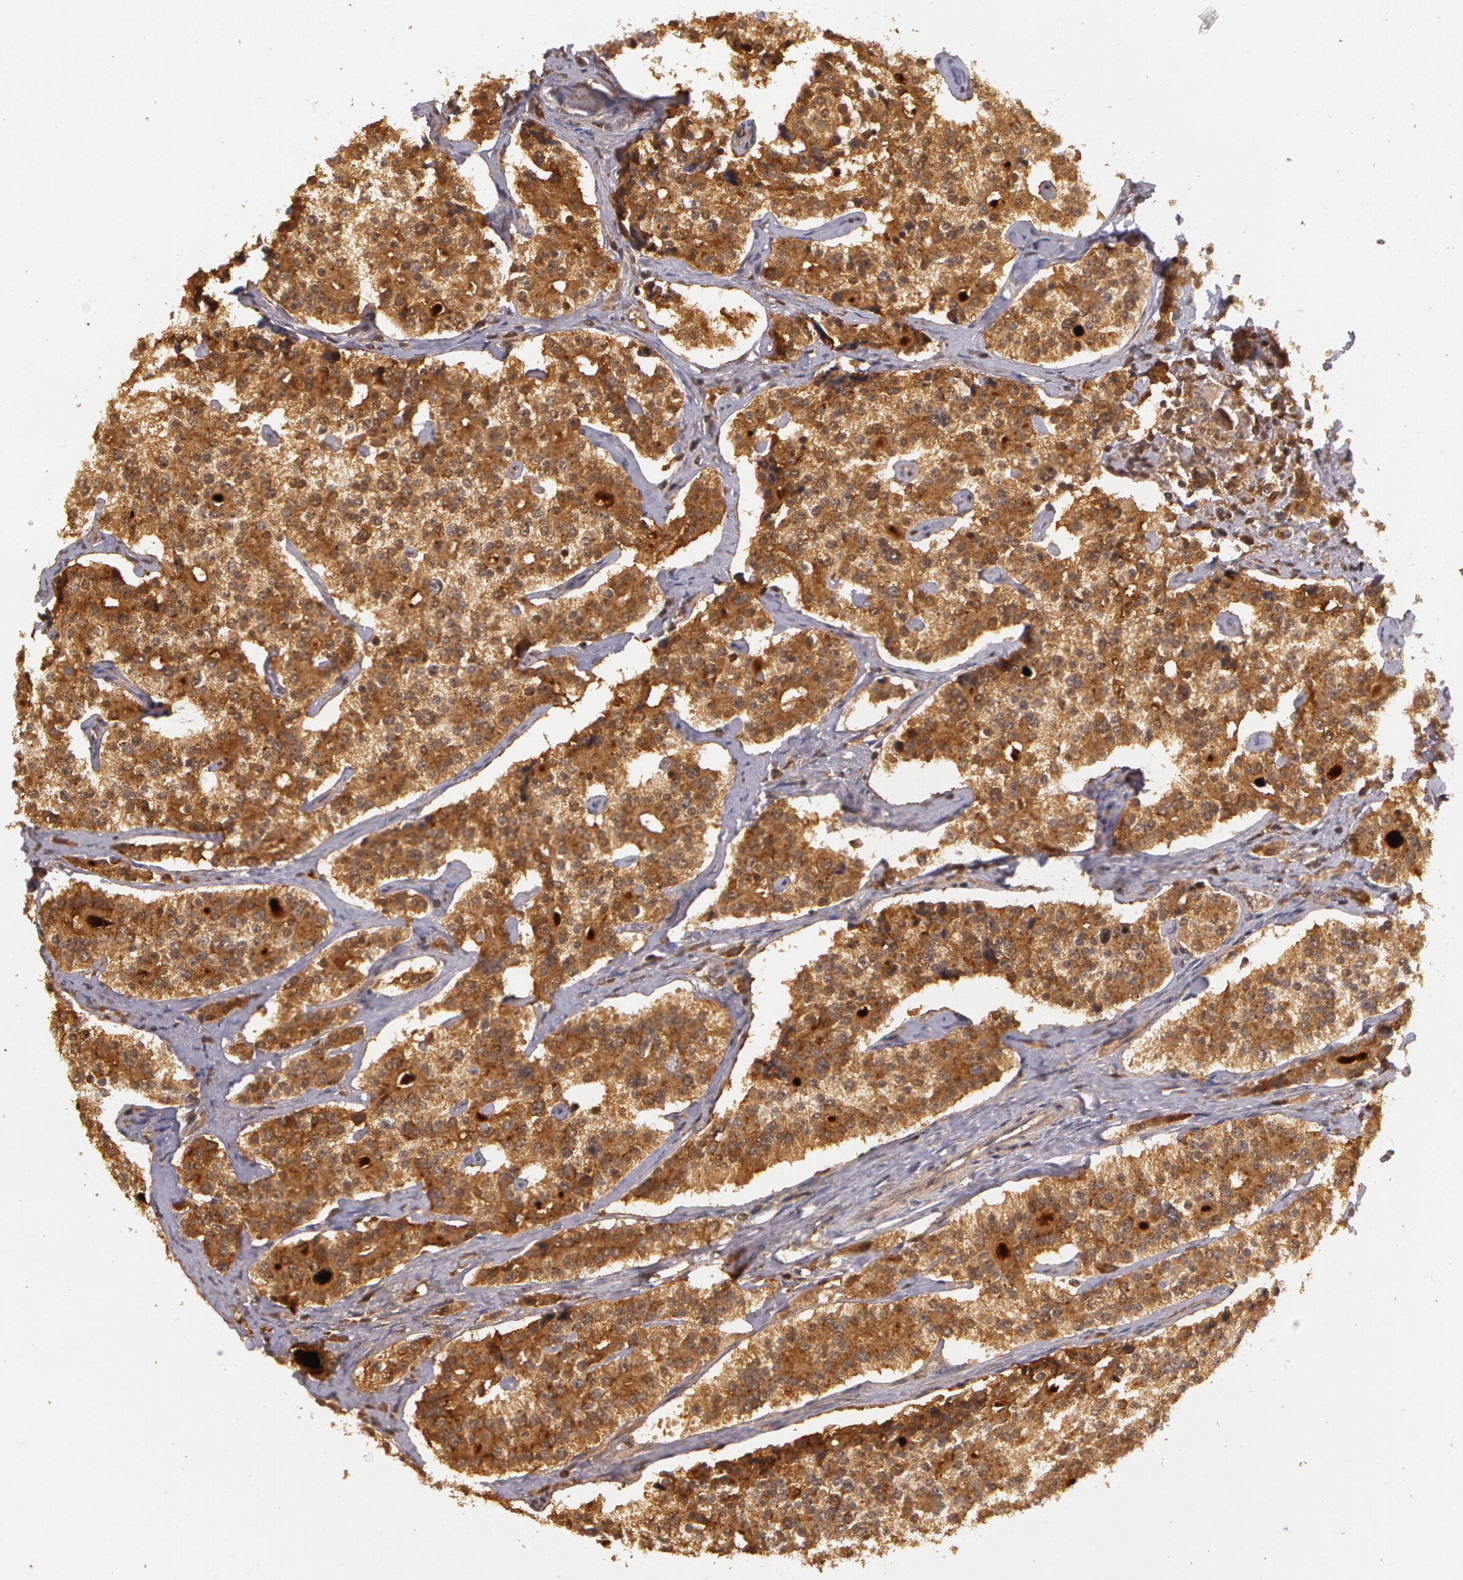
{"staining": {"intensity": "moderate", "quantity": ">75%", "location": "cytoplasmic/membranous"}, "tissue": "carcinoid", "cell_type": "Tumor cells", "image_type": "cancer", "snomed": [{"axis": "morphology", "description": "Carcinoid, malignant, NOS"}, {"axis": "topography", "description": "Small intestine"}], "caption": "IHC staining of carcinoid (malignant), which displays medium levels of moderate cytoplasmic/membranous staining in approximately >75% of tumor cells indicating moderate cytoplasmic/membranous protein expression. The staining was performed using DAB (brown) for protein detection and nuclei were counterstained in hematoxylin (blue).", "gene": "ASCC2", "patient": {"sex": "male", "age": 63}}